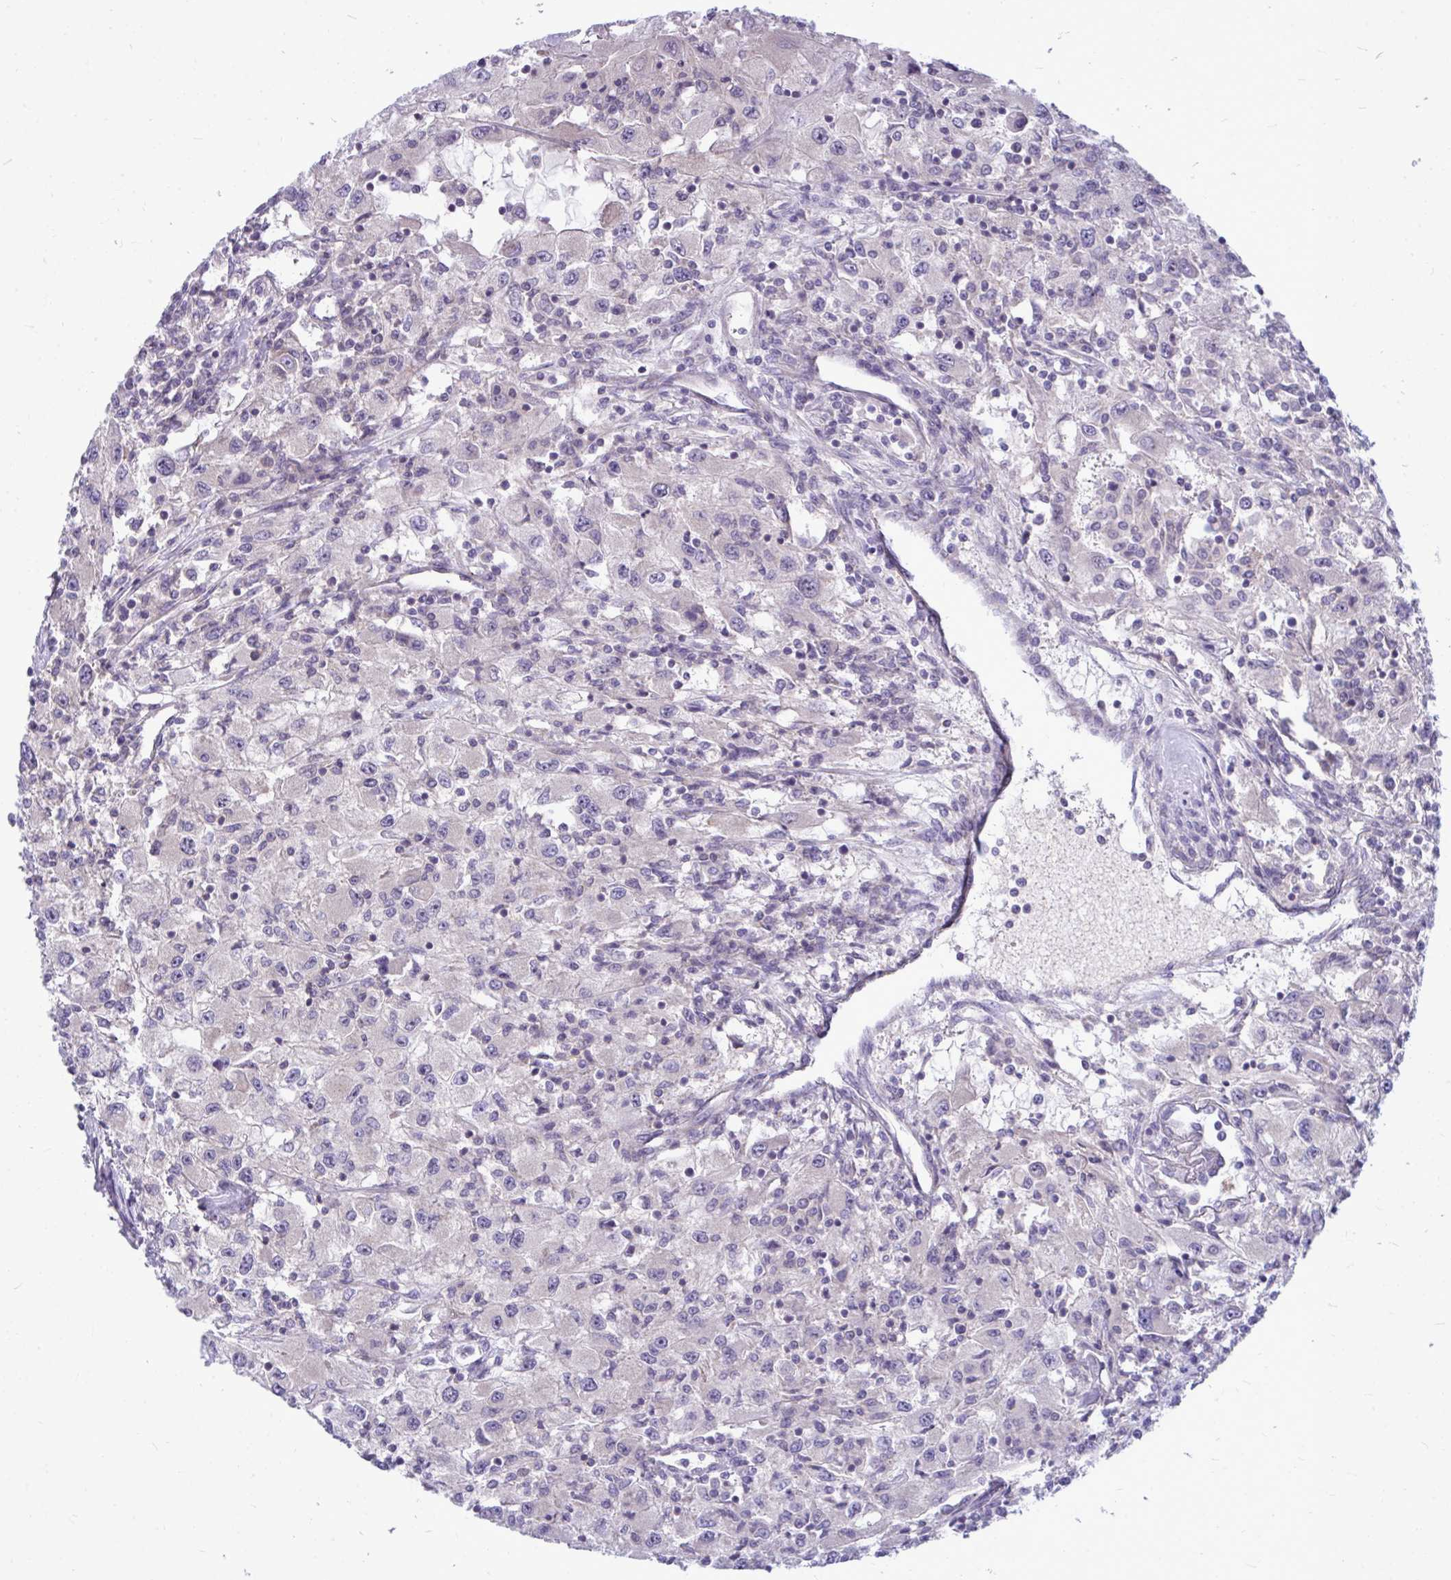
{"staining": {"intensity": "negative", "quantity": "none", "location": "none"}, "tissue": "renal cancer", "cell_type": "Tumor cells", "image_type": "cancer", "snomed": [{"axis": "morphology", "description": "Adenocarcinoma, NOS"}, {"axis": "topography", "description": "Kidney"}], "caption": "High magnification brightfield microscopy of renal cancer (adenocarcinoma) stained with DAB (3,3'-diaminobenzidine) (brown) and counterstained with hematoxylin (blue): tumor cells show no significant staining.", "gene": "ZSCAN25", "patient": {"sex": "female", "age": 67}}